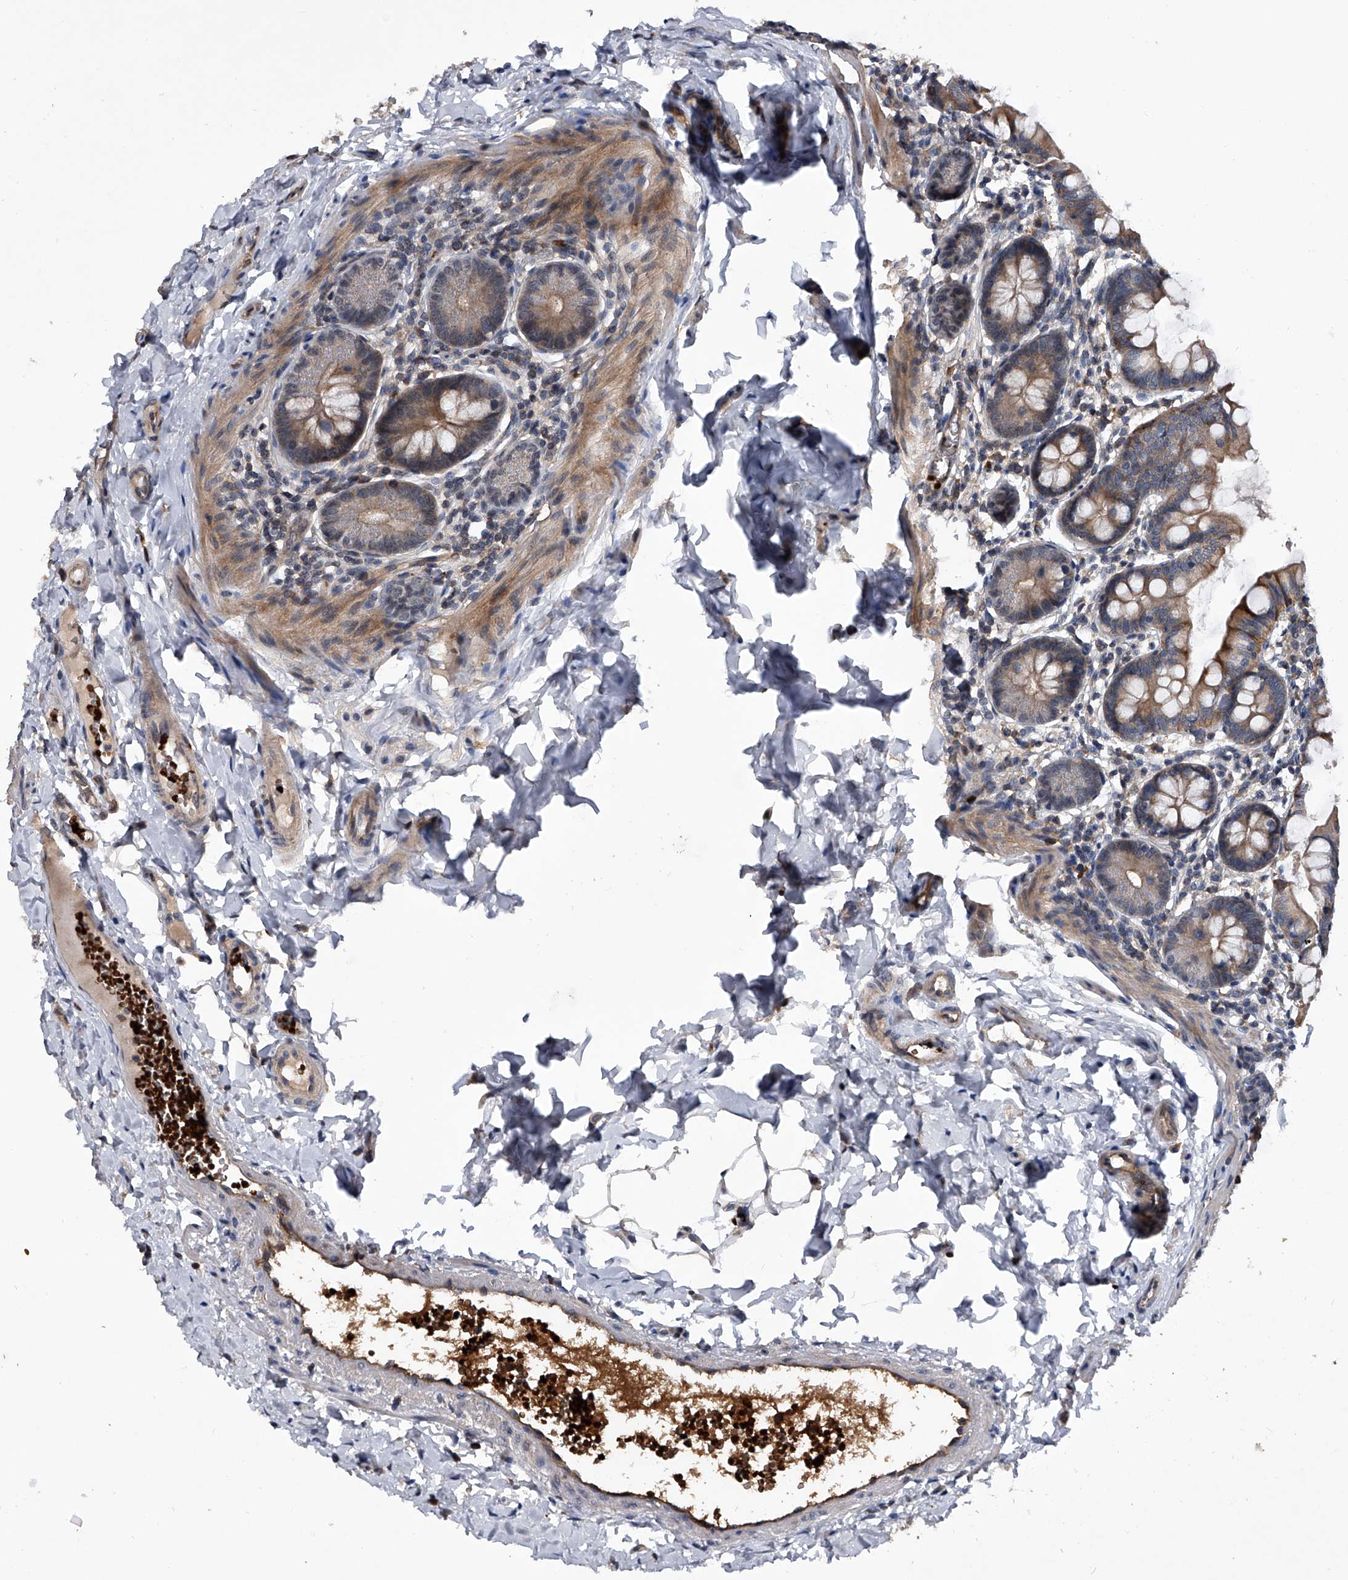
{"staining": {"intensity": "weak", "quantity": "<25%", "location": "cytoplasmic/membranous"}, "tissue": "small intestine", "cell_type": "Glandular cells", "image_type": "normal", "snomed": [{"axis": "morphology", "description": "Normal tissue, NOS"}, {"axis": "topography", "description": "Small intestine"}], "caption": "This micrograph is of normal small intestine stained with IHC to label a protein in brown with the nuclei are counter-stained blue. There is no positivity in glandular cells. (DAB immunohistochemistry (IHC) with hematoxylin counter stain).", "gene": "ZNF30", "patient": {"sex": "male", "age": 7}}